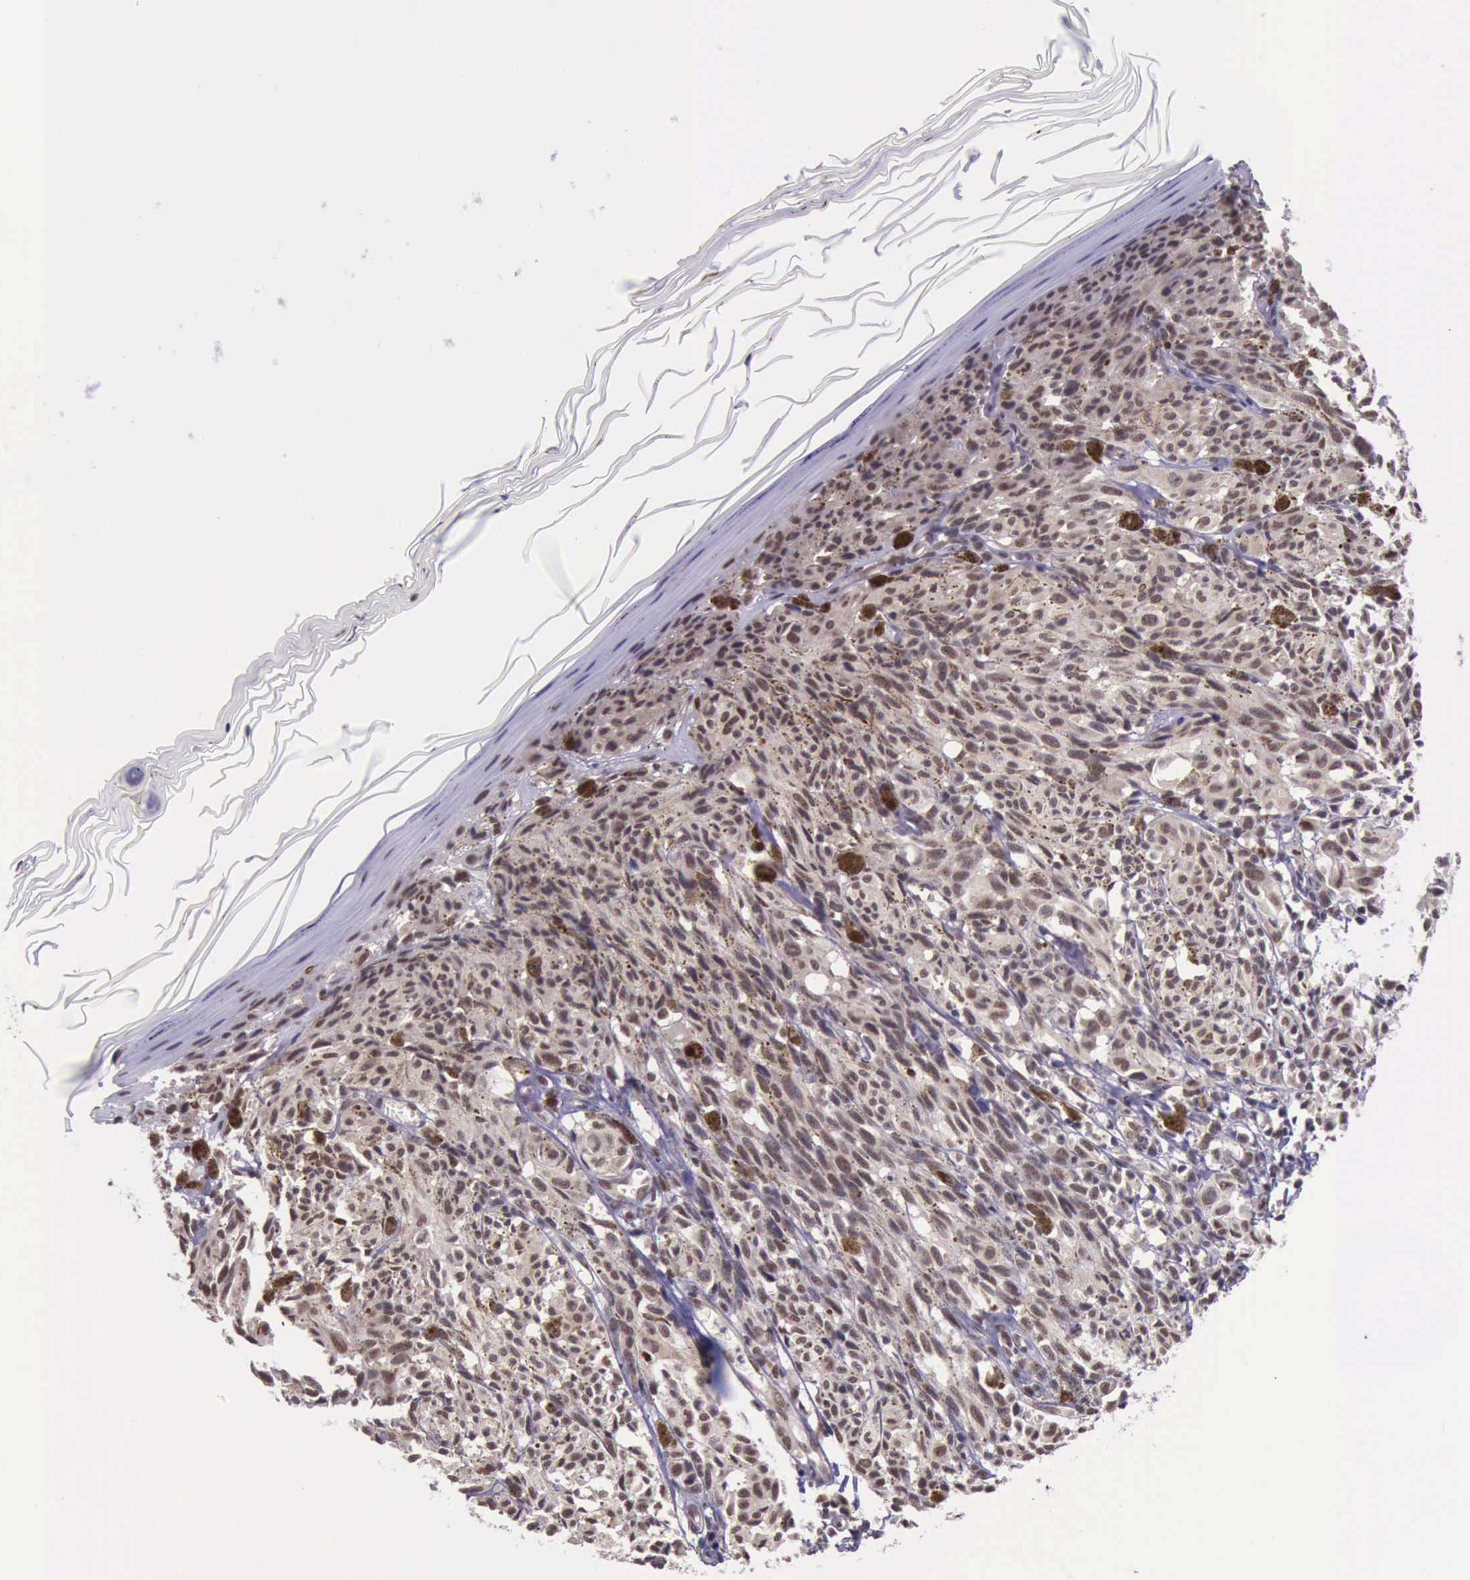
{"staining": {"intensity": "moderate", "quantity": ">75%", "location": "cytoplasmic/membranous,nuclear"}, "tissue": "melanoma", "cell_type": "Tumor cells", "image_type": "cancer", "snomed": [{"axis": "morphology", "description": "Malignant melanoma, NOS"}, {"axis": "topography", "description": "Skin"}], "caption": "Immunohistochemical staining of human melanoma reveals medium levels of moderate cytoplasmic/membranous and nuclear expression in about >75% of tumor cells.", "gene": "PRPF39", "patient": {"sex": "female", "age": 72}}